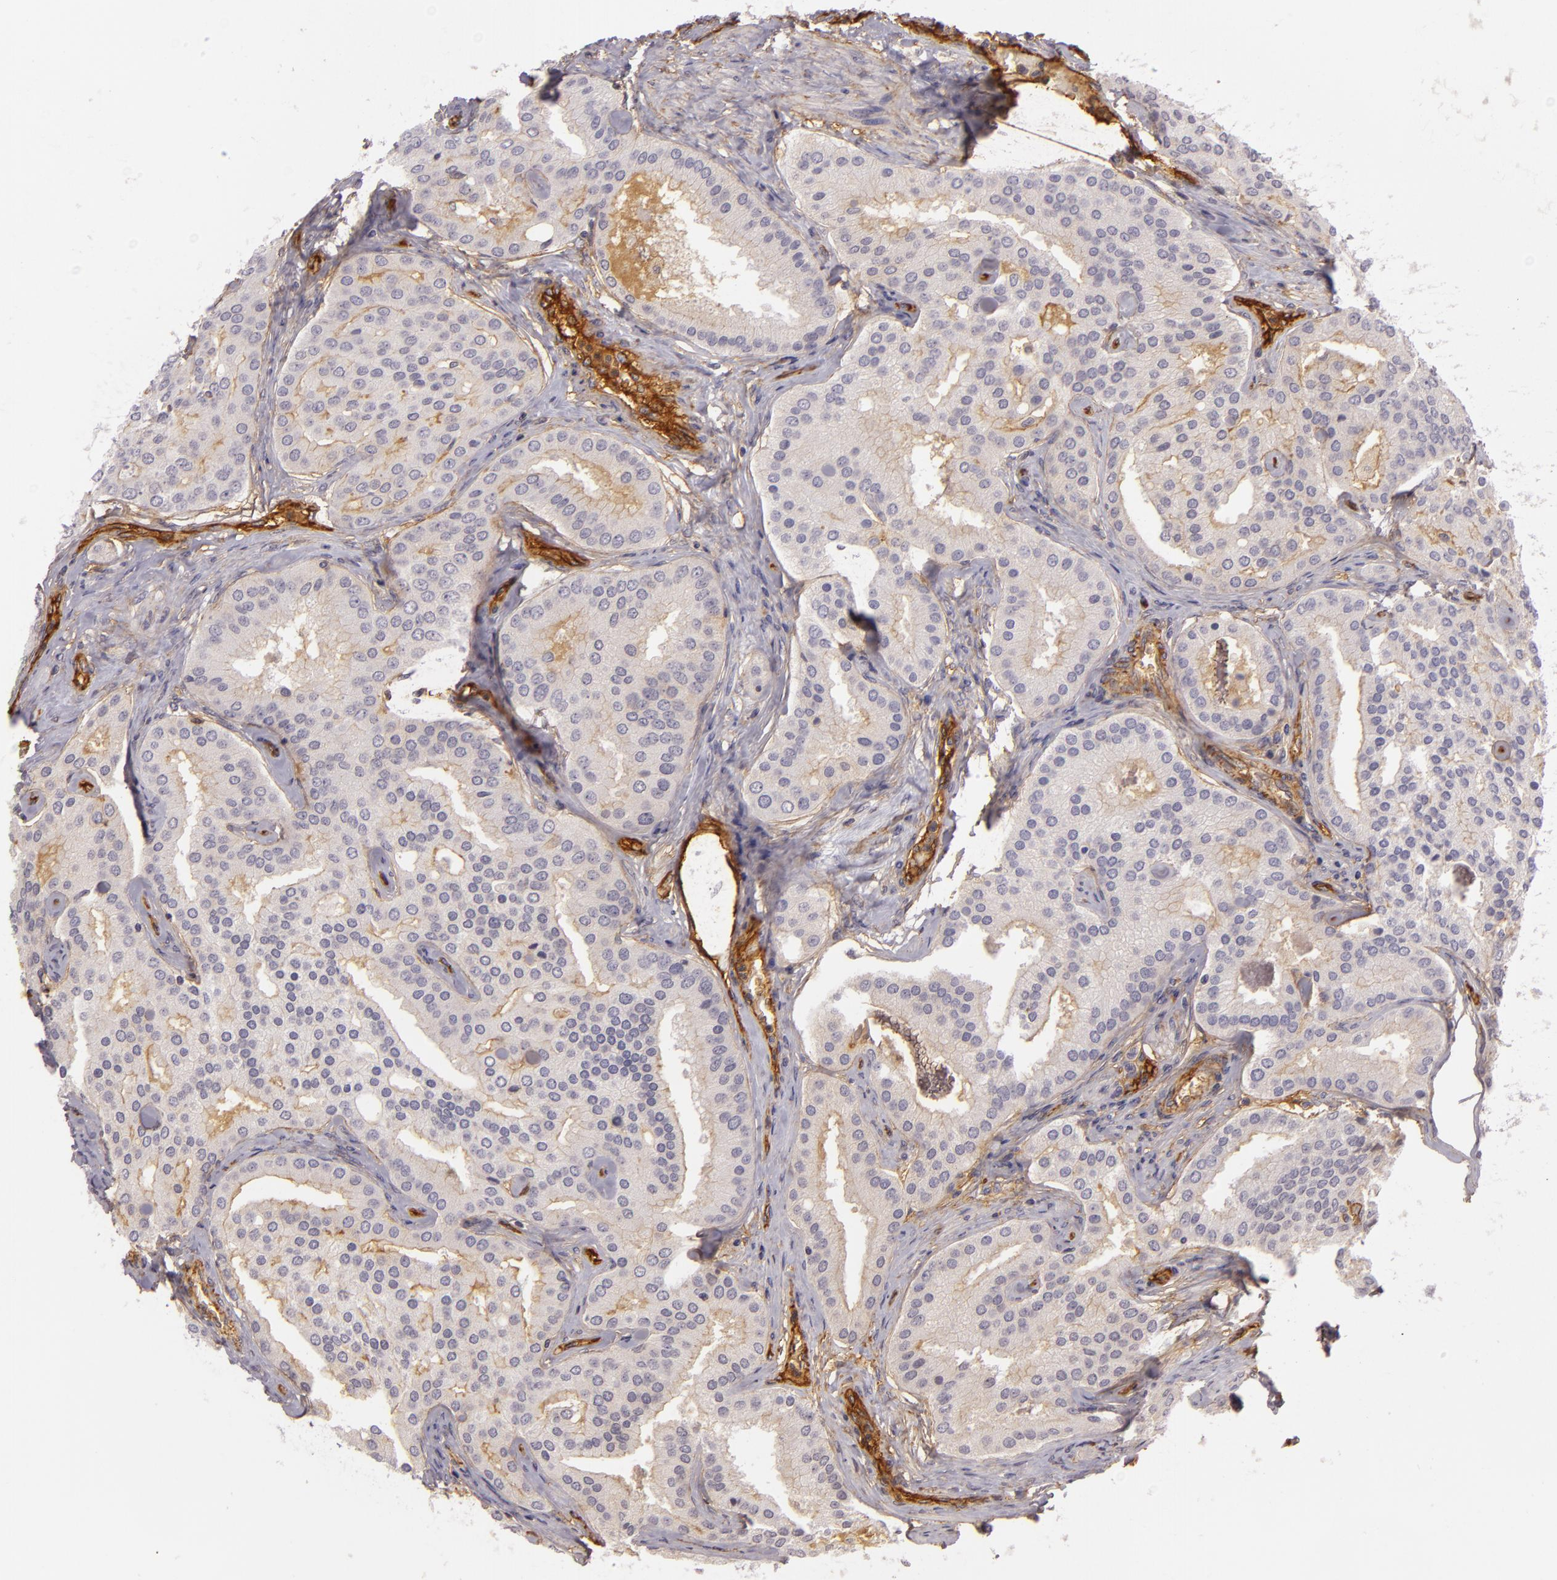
{"staining": {"intensity": "negative", "quantity": "none", "location": "none"}, "tissue": "prostate cancer", "cell_type": "Tumor cells", "image_type": "cancer", "snomed": [{"axis": "morphology", "description": "Adenocarcinoma, High grade"}, {"axis": "topography", "description": "Prostate"}], "caption": "Immunohistochemistry image of neoplastic tissue: human adenocarcinoma (high-grade) (prostate) stained with DAB (3,3'-diaminobenzidine) exhibits no significant protein expression in tumor cells.", "gene": "CD59", "patient": {"sex": "male", "age": 64}}